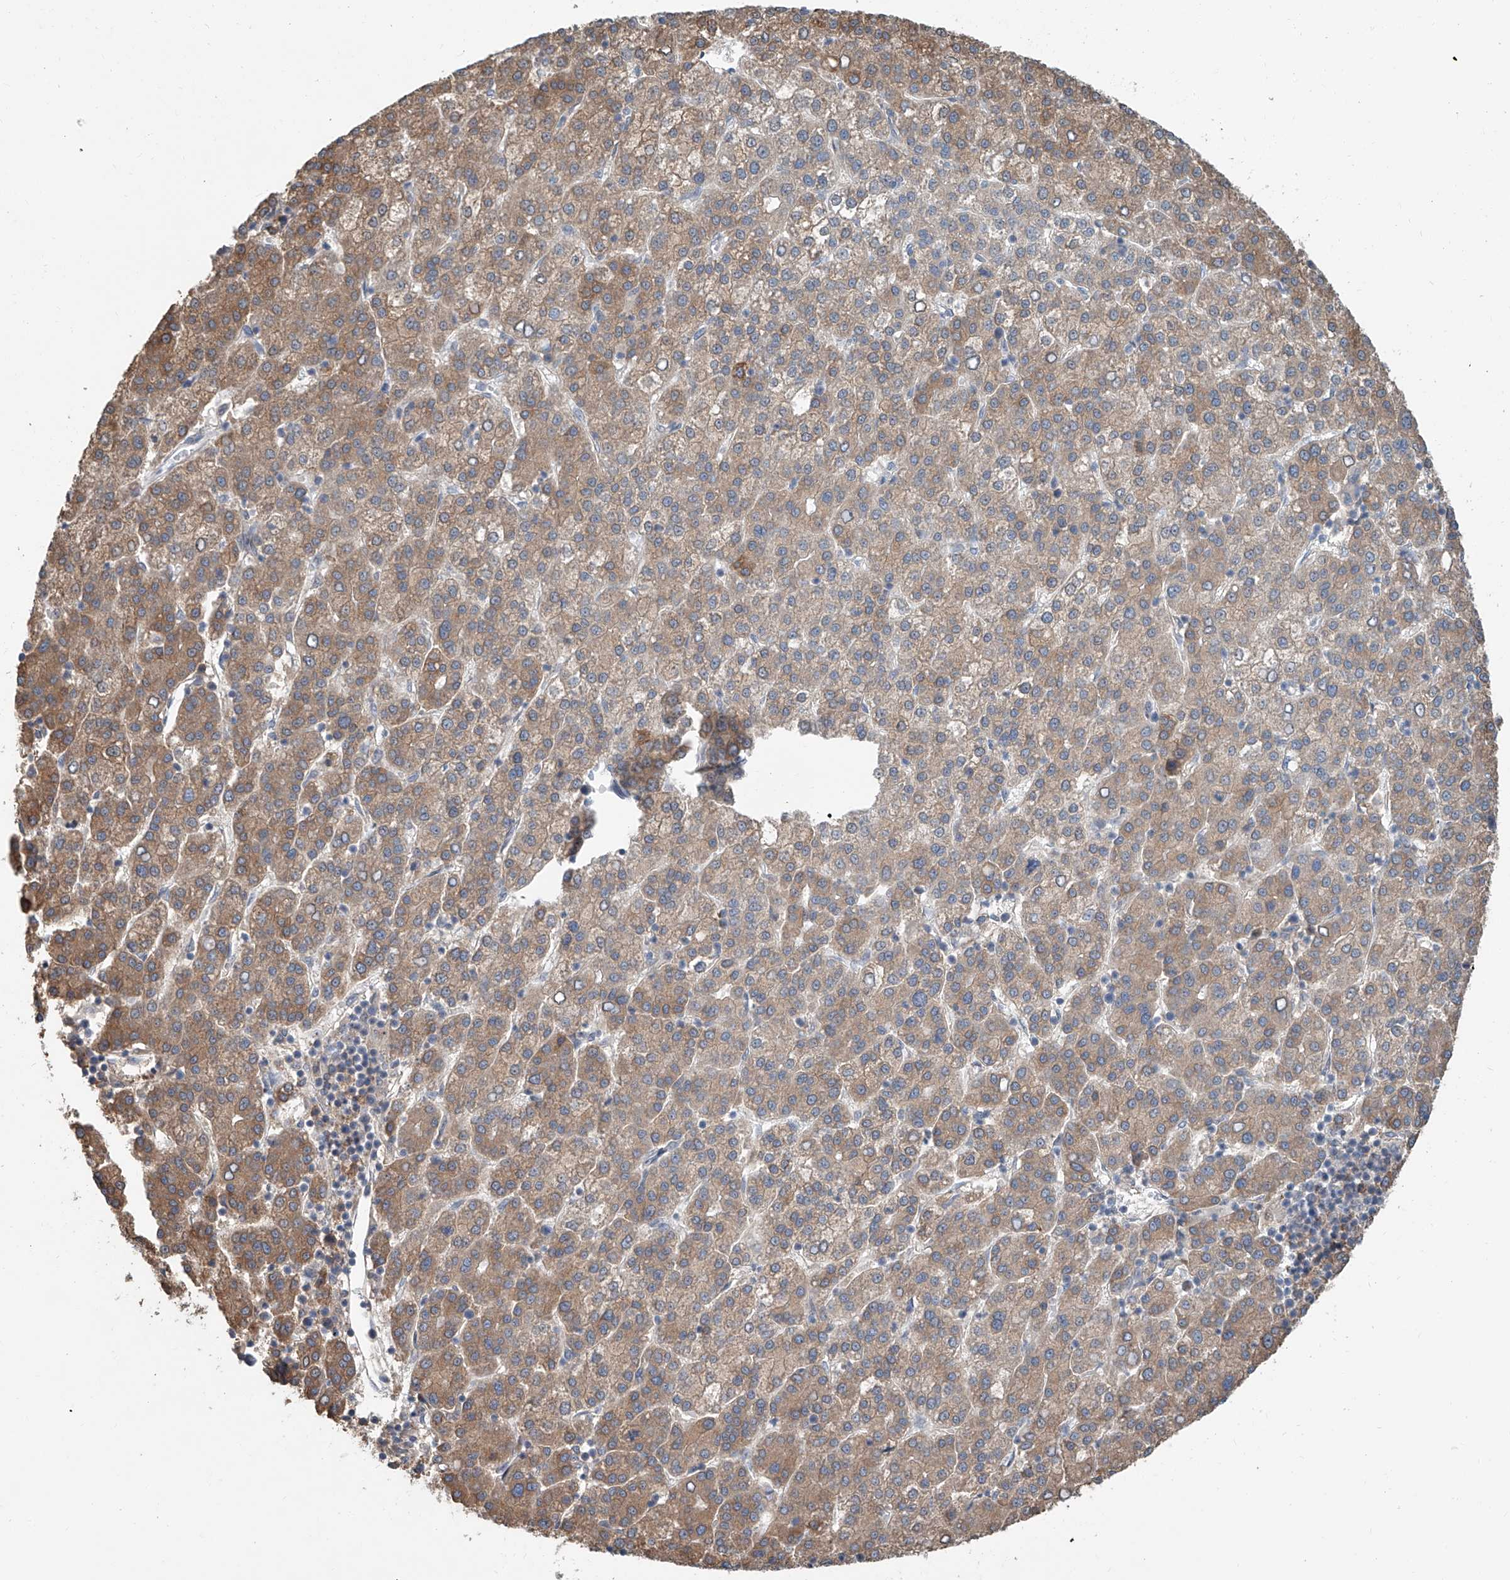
{"staining": {"intensity": "moderate", "quantity": "25%-75%", "location": "cytoplasmic/membranous"}, "tissue": "liver cancer", "cell_type": "Tumor cells", "image_type": "cancer", "snomed": [{"axis": "morphology", "description": "Carcinoma, Hepatocellular, NOS"}, {"axis": "topography", "description": "Liver"}], "caption": "Human liver cancer (hepatocellular carcinoma) stained with a protein marker displays moderate staining in tumor cells.", "gene": "KCNK10", "patient": {"sex": "female", "age": 58}}